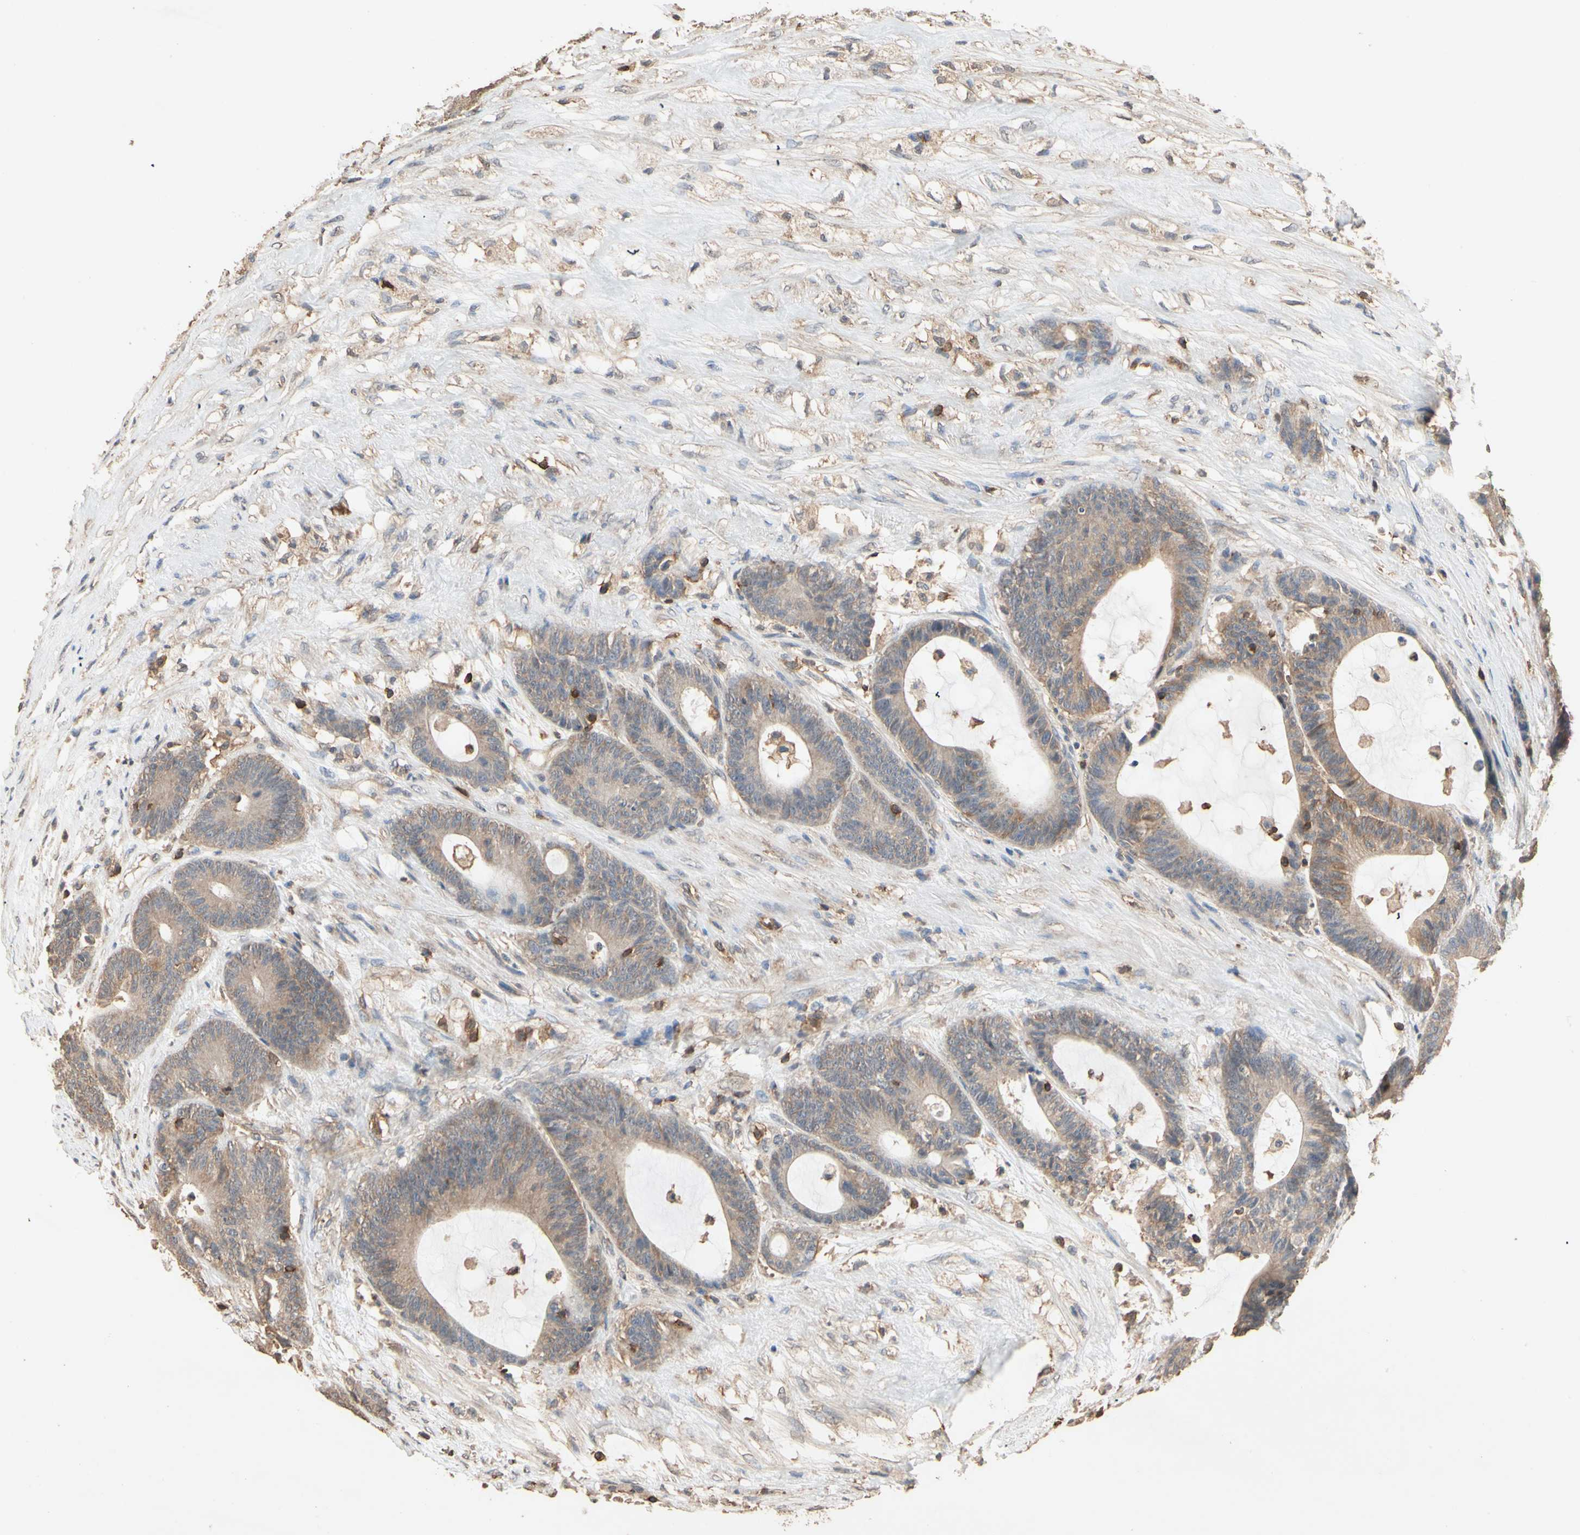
{"staining": {"intensity": "weak", "quantity": ">75%", "location": "cytoplasmic/membranous"}, "tissue": "colorectal cancer", "cell_type": "Tumor cells", "image_type": "cancer", "snomed": [{"axis": "morphology", "description": "Adenocarcinoma, NOS"}, {"axis": "topography", "description": "Colon"}], "caption": "Immunohistochemistry micrograph of colorectal cancer (adenocarcinoma) stained for a protein (brown), which reveals low levels of weak cytoplasmic/membranous staining in approximately >75% of tumor cells.", "gene": "MAP3K10", "patient": {"sex": "female", "age": 84}}